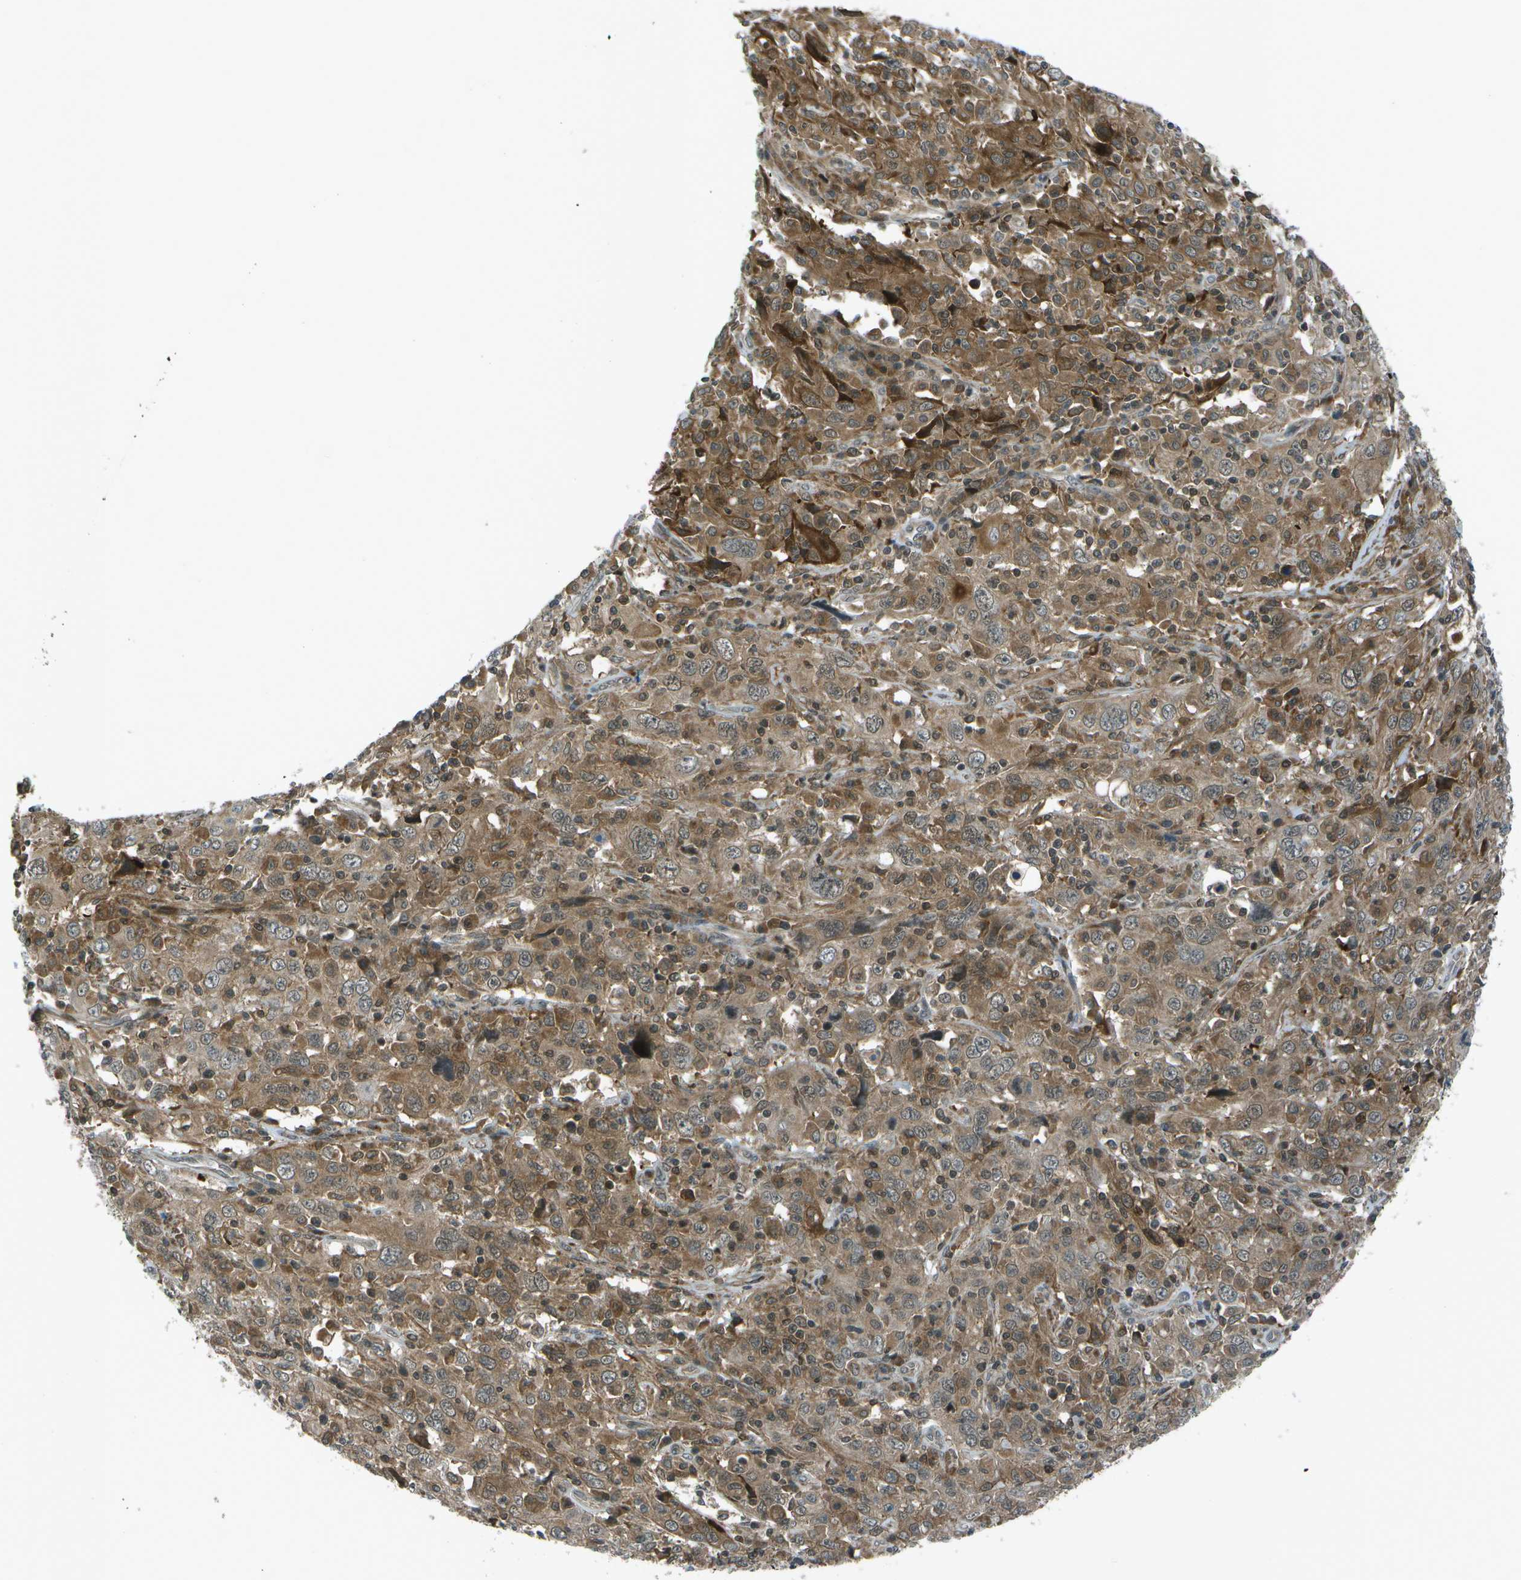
{"staining": {"intensity": "moderate", "quantity": ">75%", "location": "cytoplasmic/membranous"}, "tissue": "cervical cancer", "cell_type": "Tumor cells", "image_type": "cancer", "snomed": [{"axis": "morphology", "description": "Squamous cell carcinoma, NOS"}, {"axis": "topography", "description": "Cervix"}], "caption": "Protein staining demonstrates moderate cytoplasmic/membranous positivity in approximately >75% of tumor cells in cervical cancer.", "gene": "TMEM19", "patient": {"sex": "female", "age": 46}}